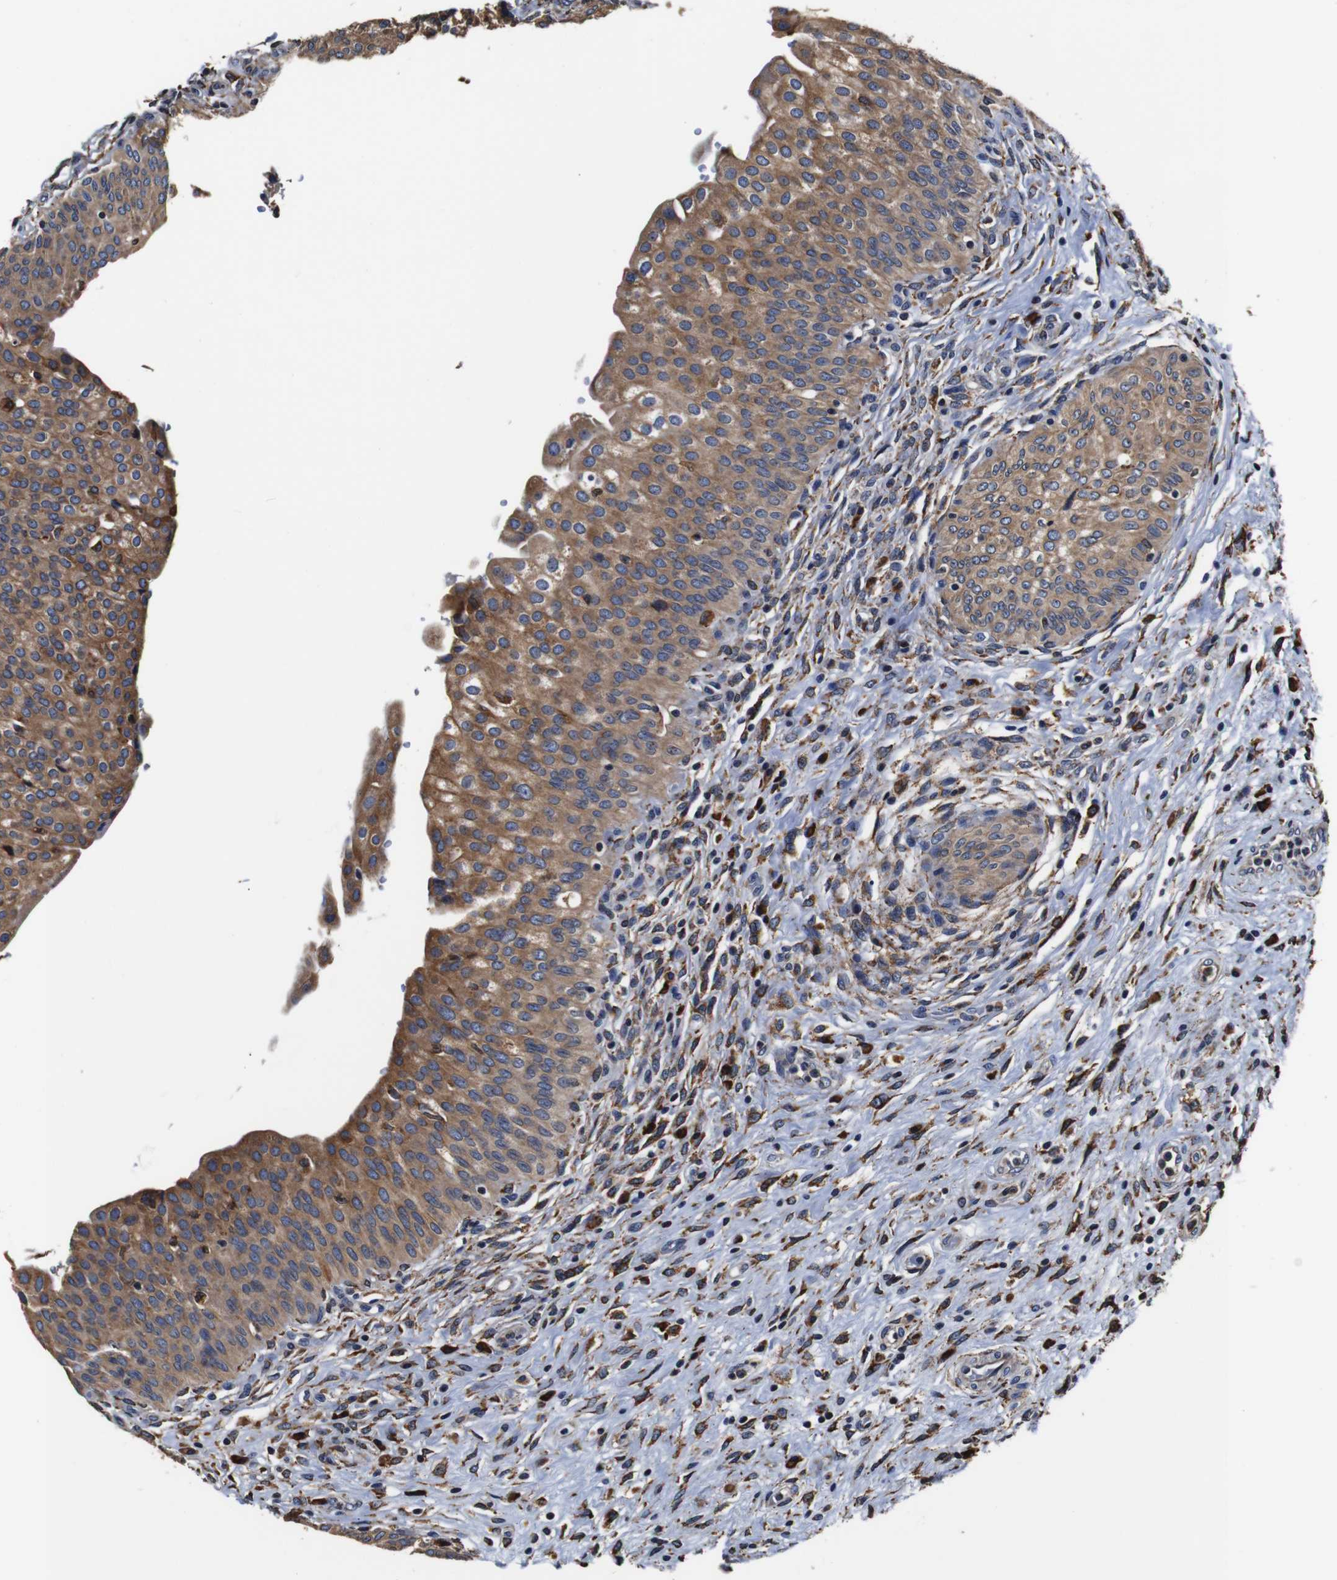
{"staining": {"intensity": "moderate", "quantity": ">75%", "location": "cytoplasmic/membranous"}, "tissue": "urinary bladder", "cell_type": "Urothelial cells", "image_type": "normal", "snomed": [{"axis": "morphology", "description": "Normal tissue, NOS"}, {"axis": "topography", "description": "Urinary bladder"}], "caption": "A brown stain shows moderate cytoplasmic/membranous positivity of a protein in urothelial cells of normal human urinary bladder.", "gene": "PPIB", "patient": {"sex": "male", "age": 46}}